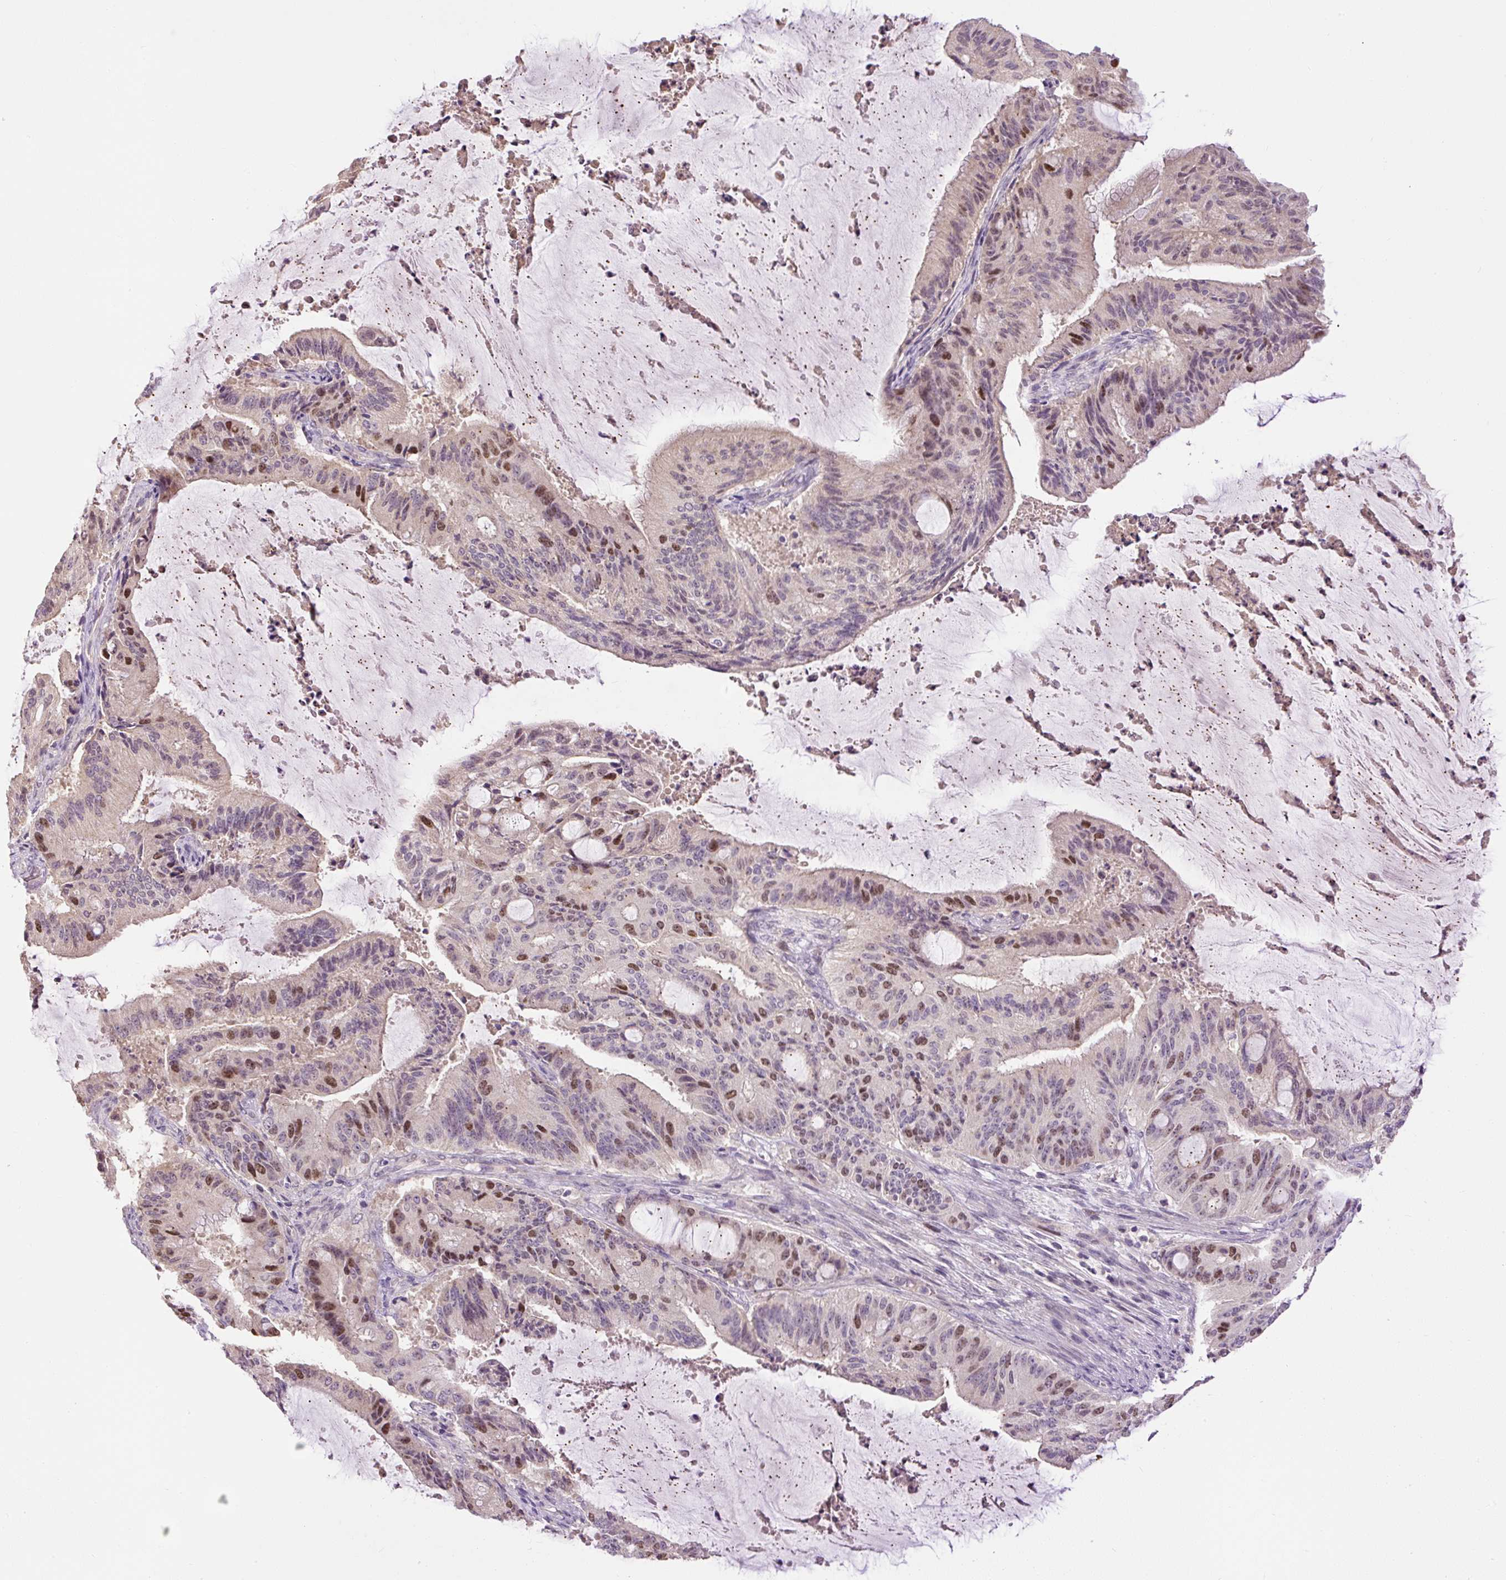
{"staining": {"intensity": "moderate", "quantity": "25%-75%", "location": "nuclear"}, "tissue": "liver cancer", "cell_type": "Tumor cells", "image_type": "cancer", "snomed": [{"axis": "morphology", "description": "Normal tissue, NOS"}, {"axis": "morphology", "description": "Cholangiocarcinoma"}, {"axis": "topography", "description": "Liver"}, {"axis": "topography", "description": "Peripheral nerve tissue"}], "caption": "Liver cholangiocarcinoma stained for a protein shows moderate nuclear positivity in tumor cells.", "gene": "RACGAP1", "patient": {"sex": "female", "age": 73}}